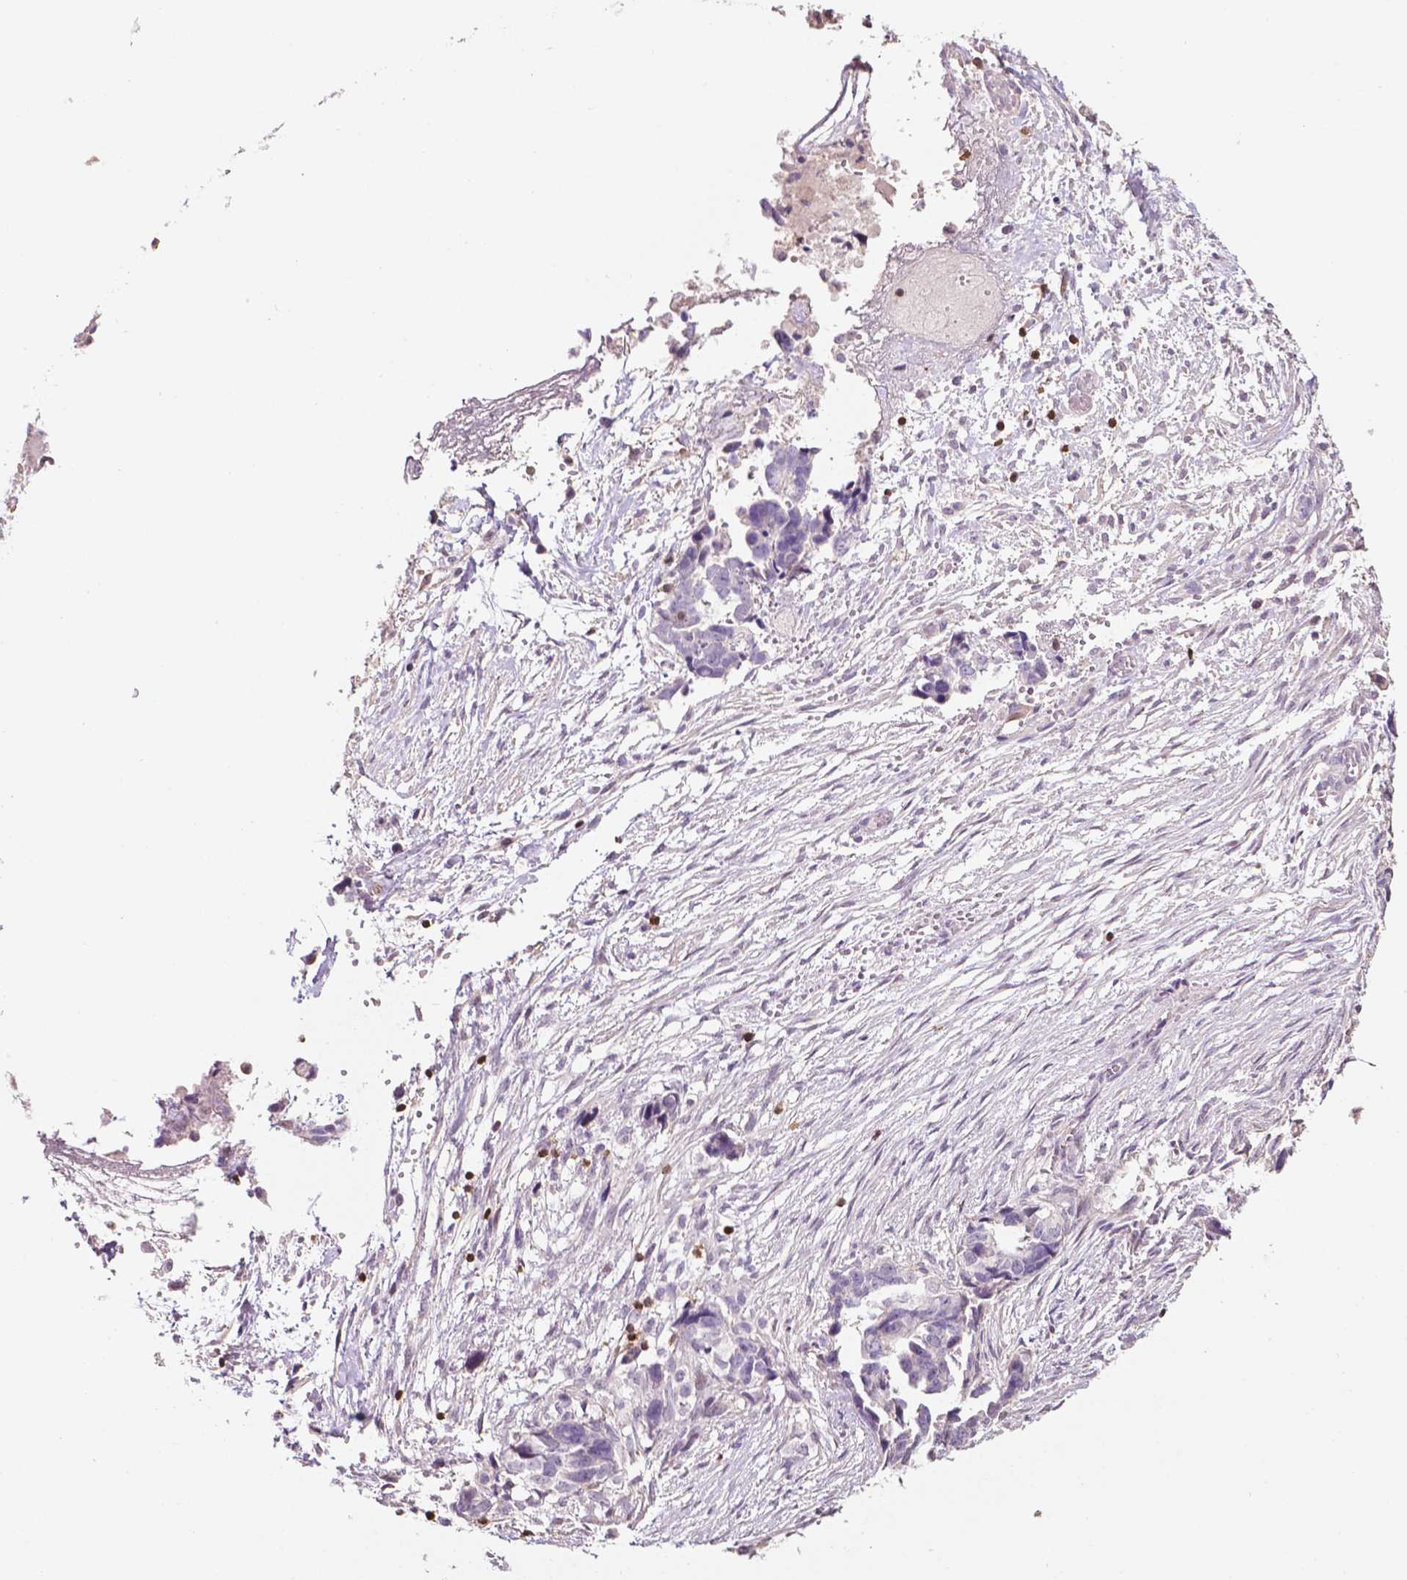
{"staining": {"intensity": "negative", "quantity": "none", "location": "none"}, "tissue": "ovarian cancer", "cell_type": "Tumor cells", "image_type": "cancer", "snomed": [{"axis": "morphology", "description": "Cystadenocarcinoma, serous, NOS"}, {"axis": "topography", "description": "Ovary"}], "caption": "Immunohistochemistry of human ovarian cancer exhibits no expression in tumor cells.", "gene": "TBC1D10C", "patient": {"sex": "female", "age": 69}}